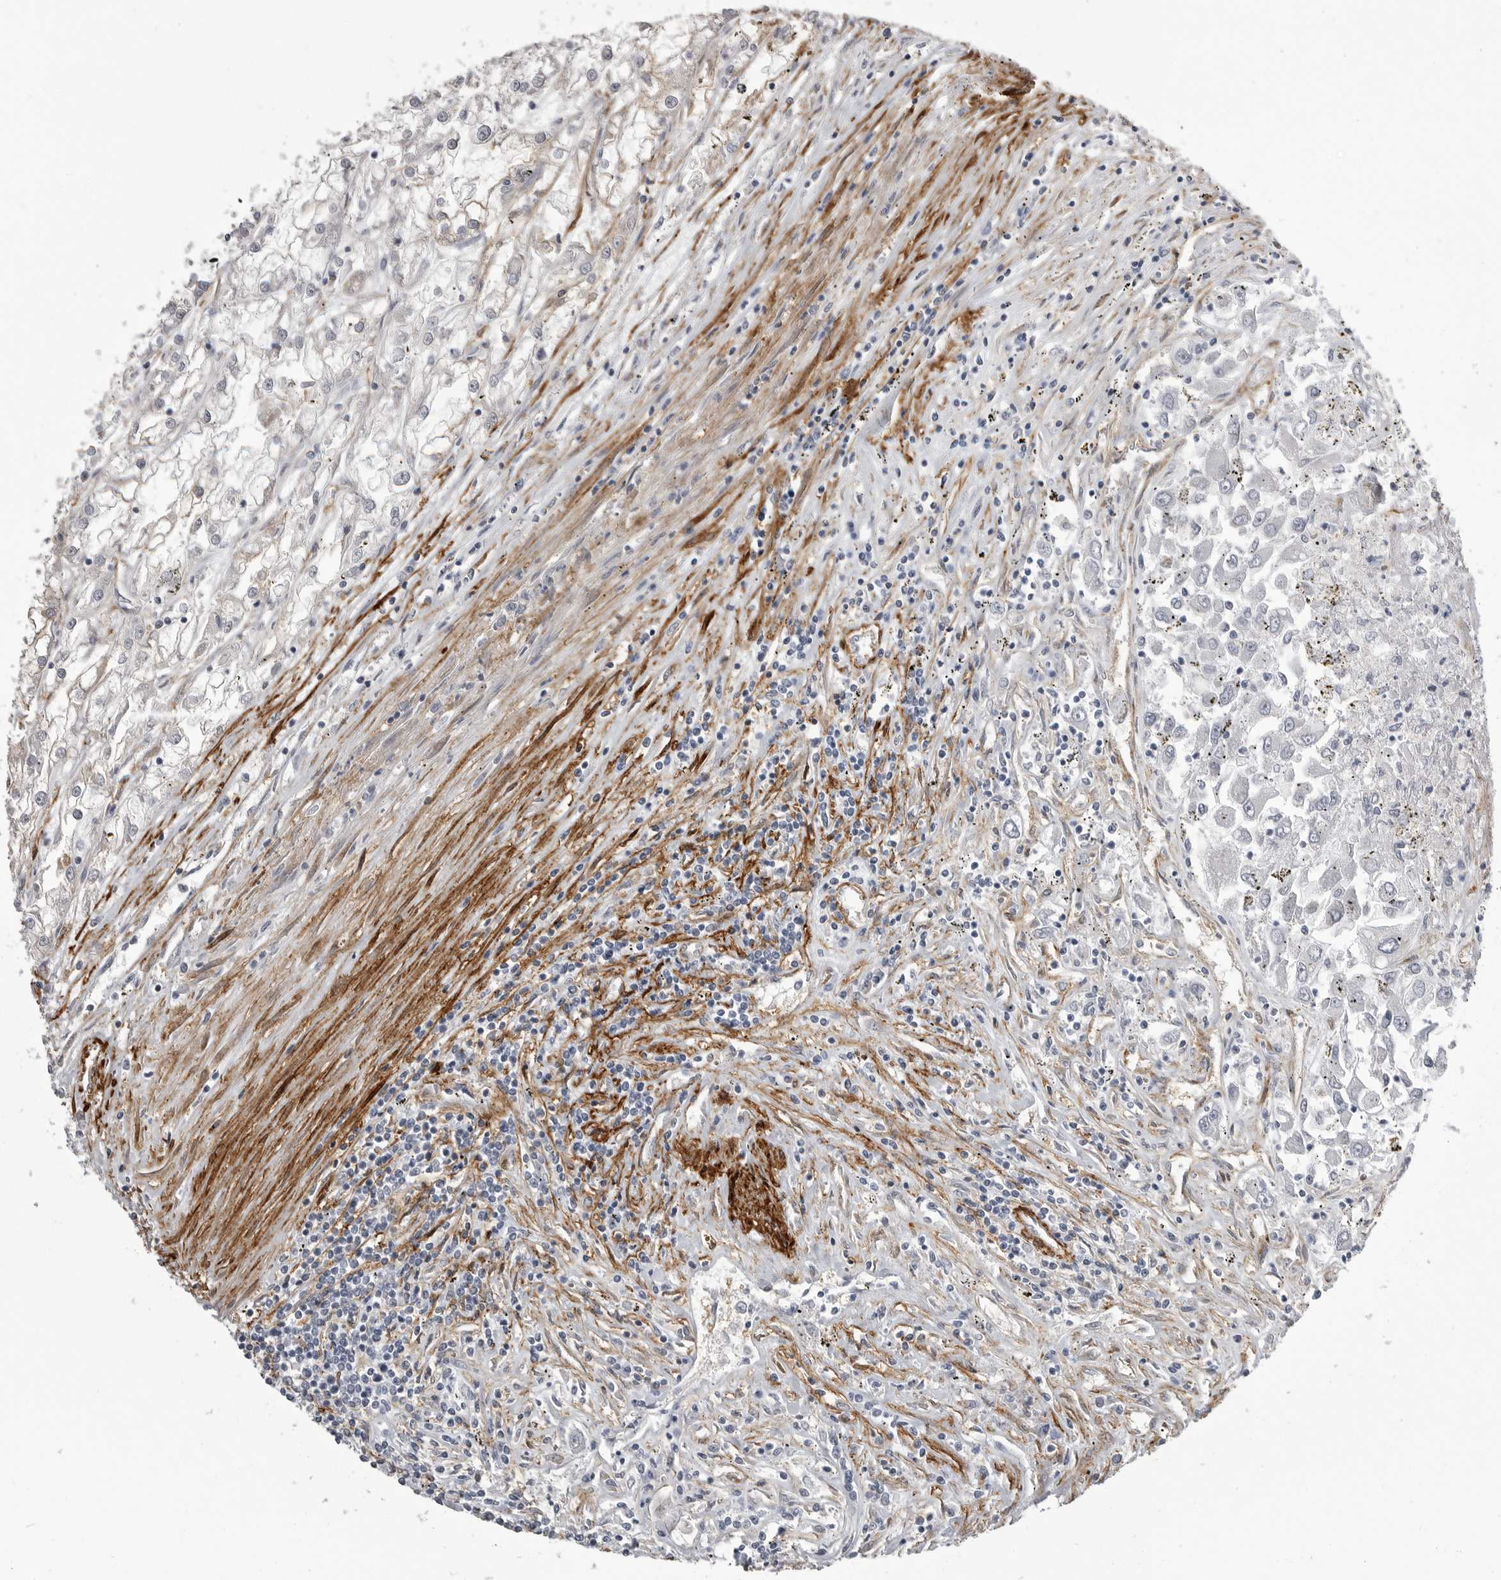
{"staining": {"intensity": "negative", "quantity": "none", "location": "none"}, "tissue": "renal cancer", "cell_type": "Tumor cells", "image_type": "cancer", "snomed": [{"axis": "morphology", "description": "Adenocarcinoma, NOS"}, {"axis": "topography", "description": "Kidney"}], "caption": "Human renal cancer (adenocarcinoma) stained for a protein using immunohistochemistry (IHC) shows no positivity in tumor cells.", "gene": "AOC3", "patient": {"sex": "female", "age": 52}}